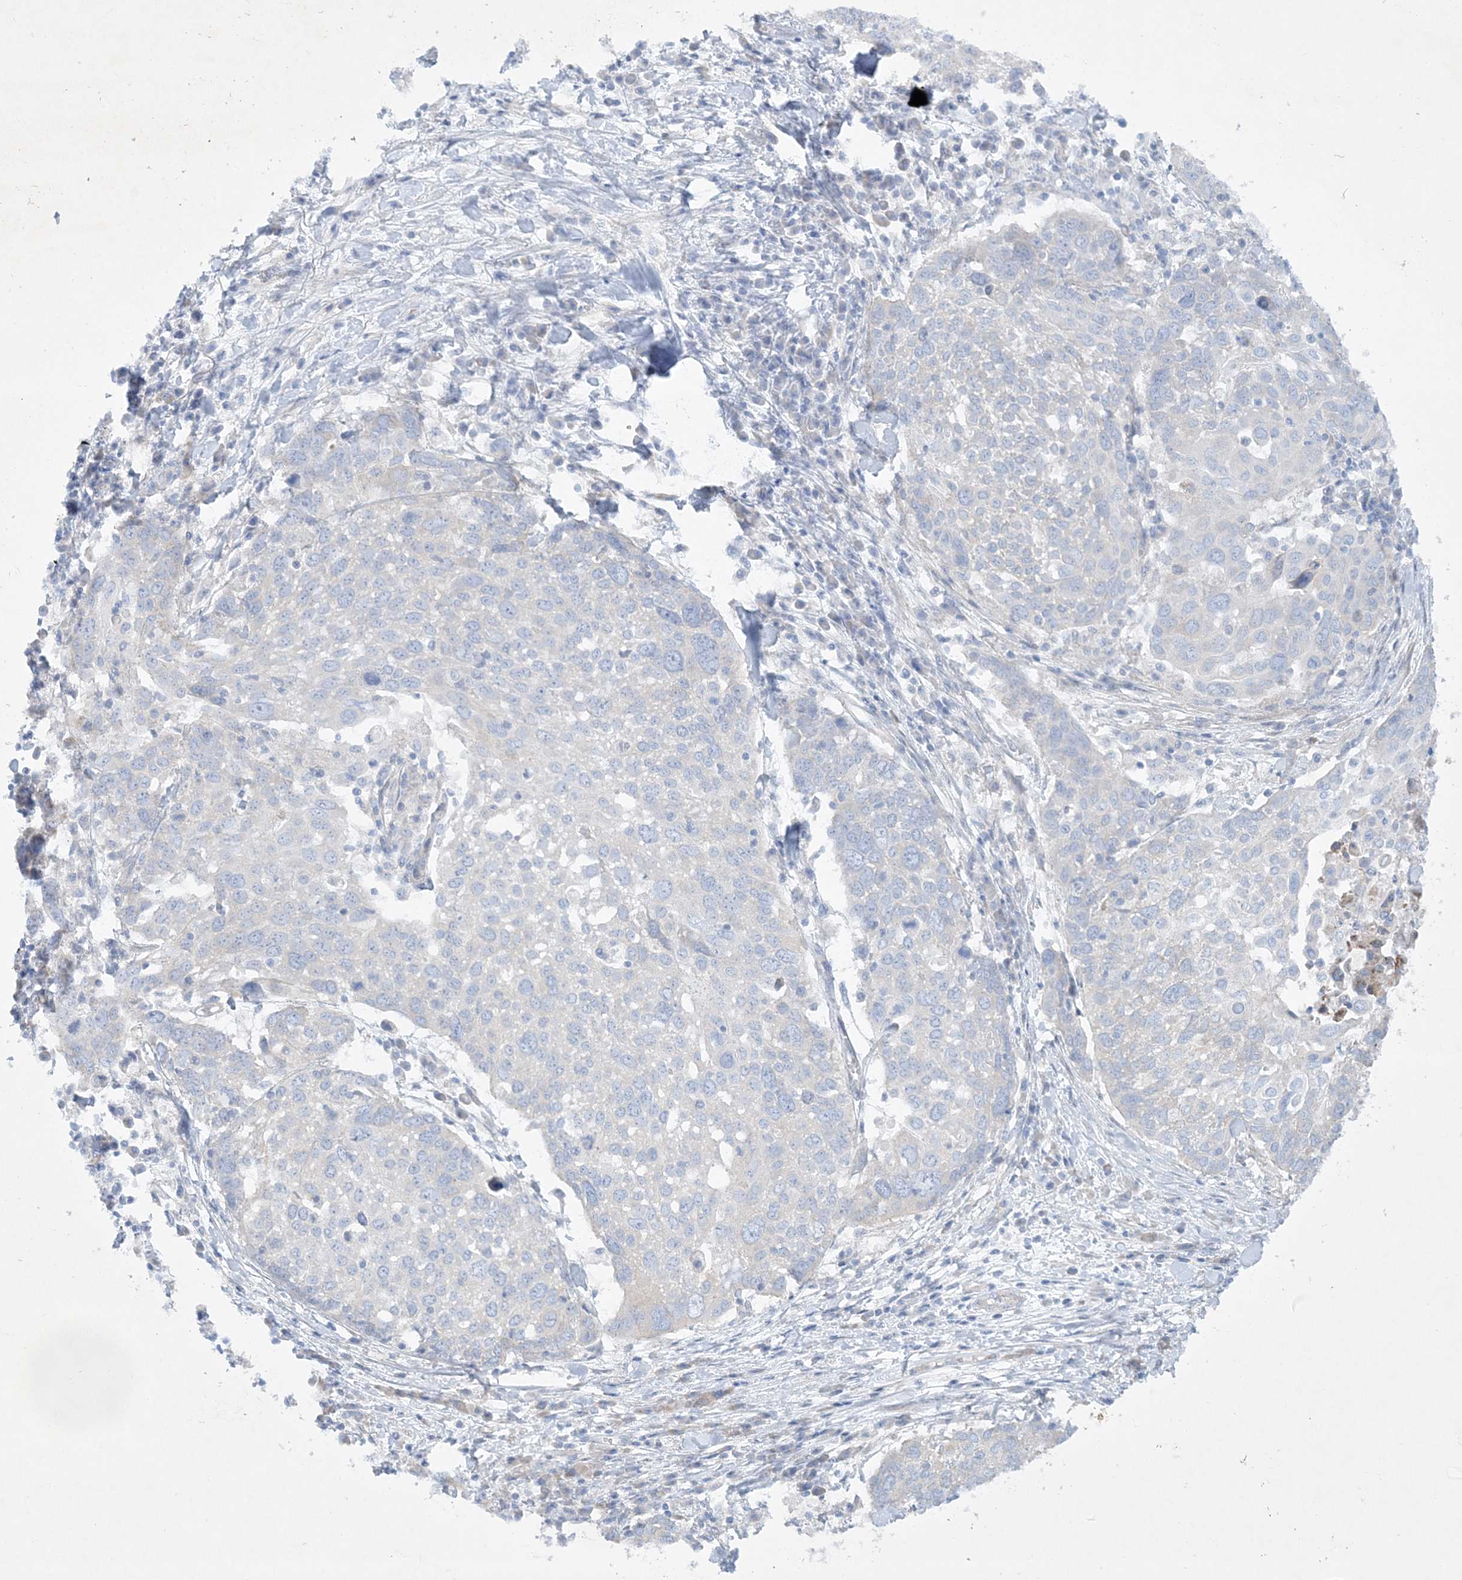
{"staining": {"intensity": "negative", "quantity": "none", "location": "none"}, "tissue": "lung cancer", "cell_type": "Tumor cells", "image_type": "cancer", "snomed": [{"axis": "morphology", "description": "Squamous cell carcinoma, NOS"}, {"axis": "topography", "description": "Lung"}], "caption": "There is no significant staining in tumor cells of squamous cell carcinoma (lung). (DAB IHC visualized using brightfield microscopy, high magnification).", "gene": "FARSB", "patient": {"sex": "male", "age": 65}}